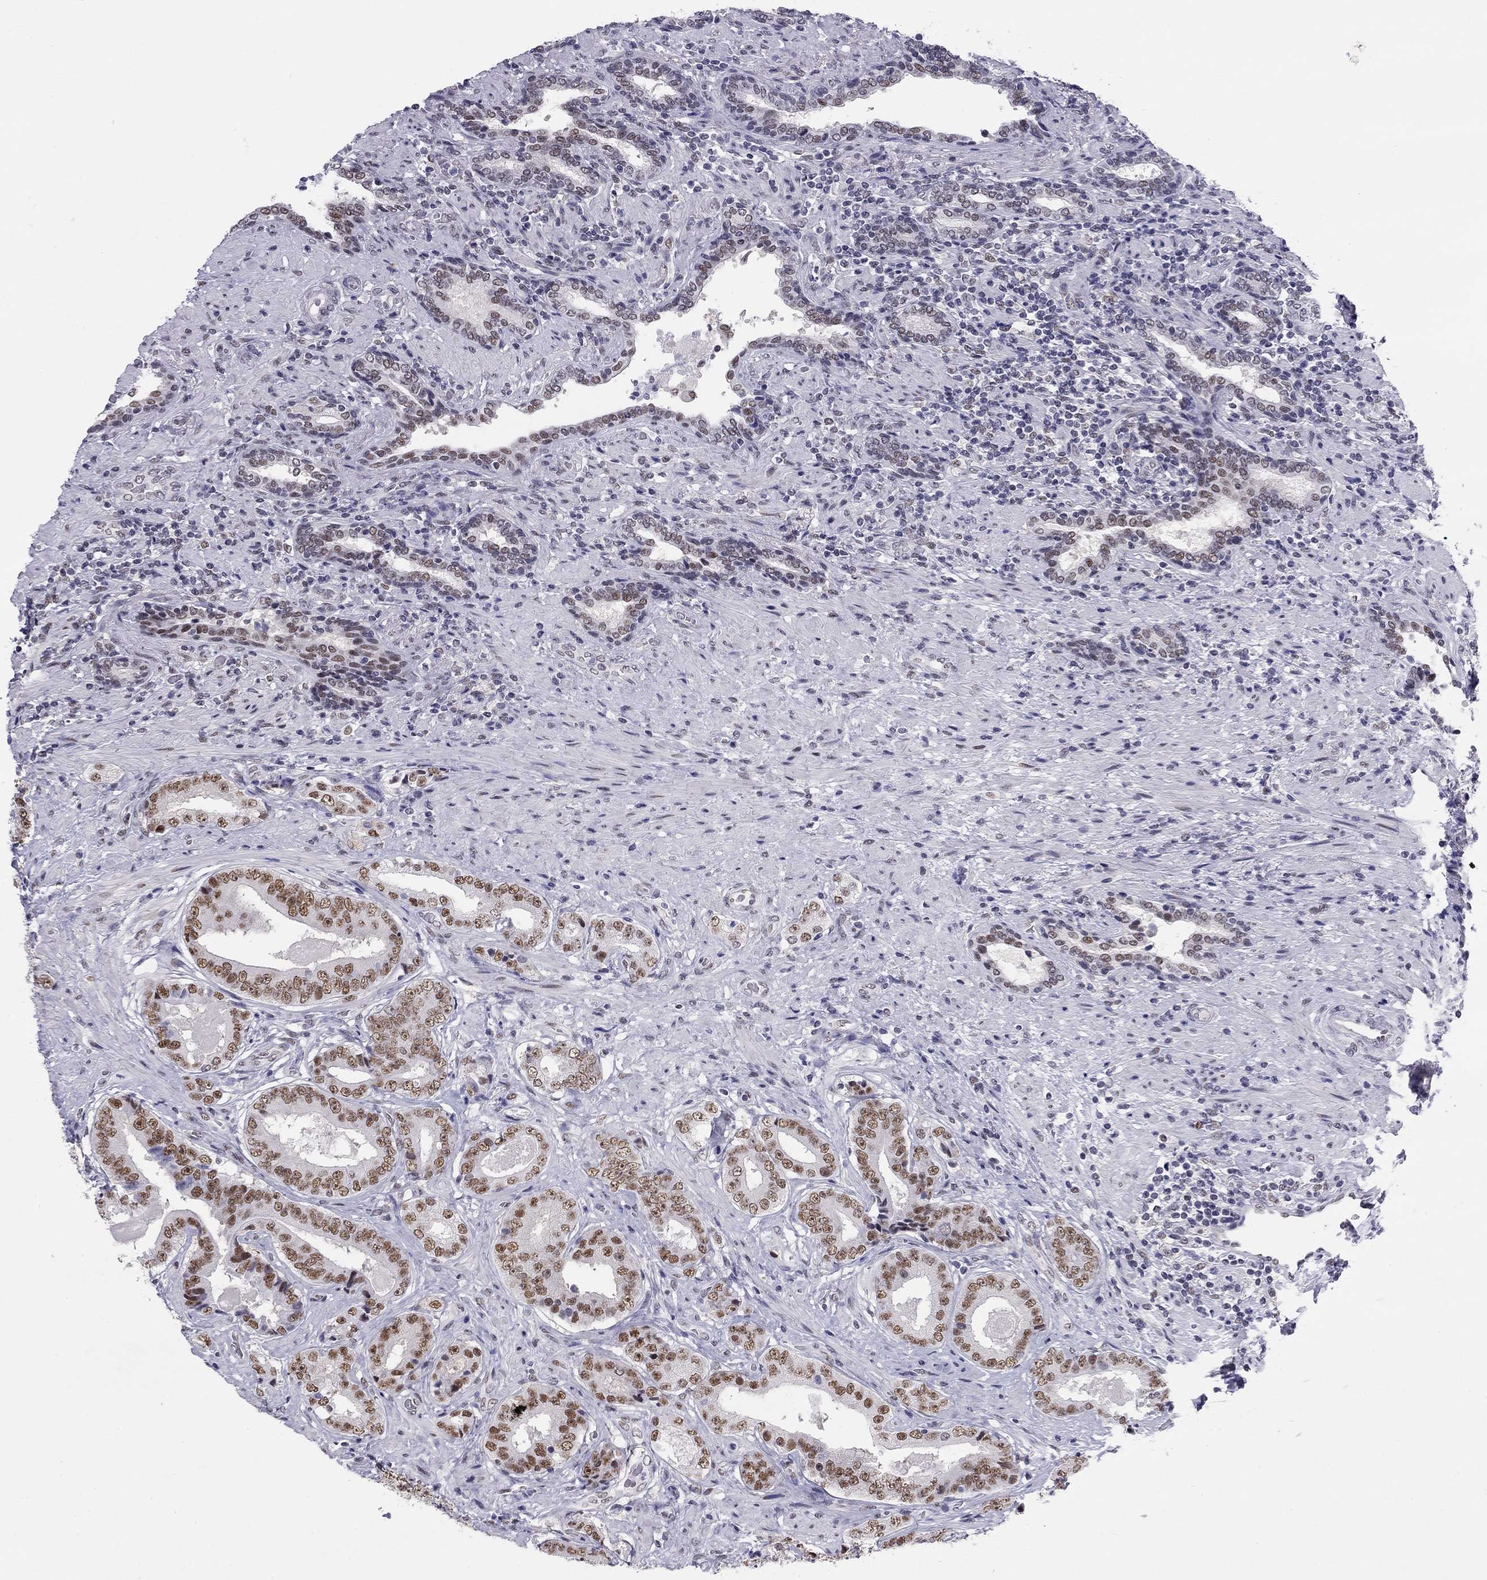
{"staining": {"intensity": "moderate", "quantity": ">75%", "location": "nuclear"}, "tissue": "prostate cancer", "cell_type": "Tumor cells", "image_type": "cancer", "snomed": [{"axis": "morphology", "description": "Adenocarcinoma, Low grade"}, {"axis": "topography", "description": "Prostate and seminal vesicle, NOS"}], "caption": "A brown stain shows moderate nuclear expression of a protein in human prostate cancer tumor cells.", "gene": "DOT1L", "patient": {"sex": "male", "age": 61}}